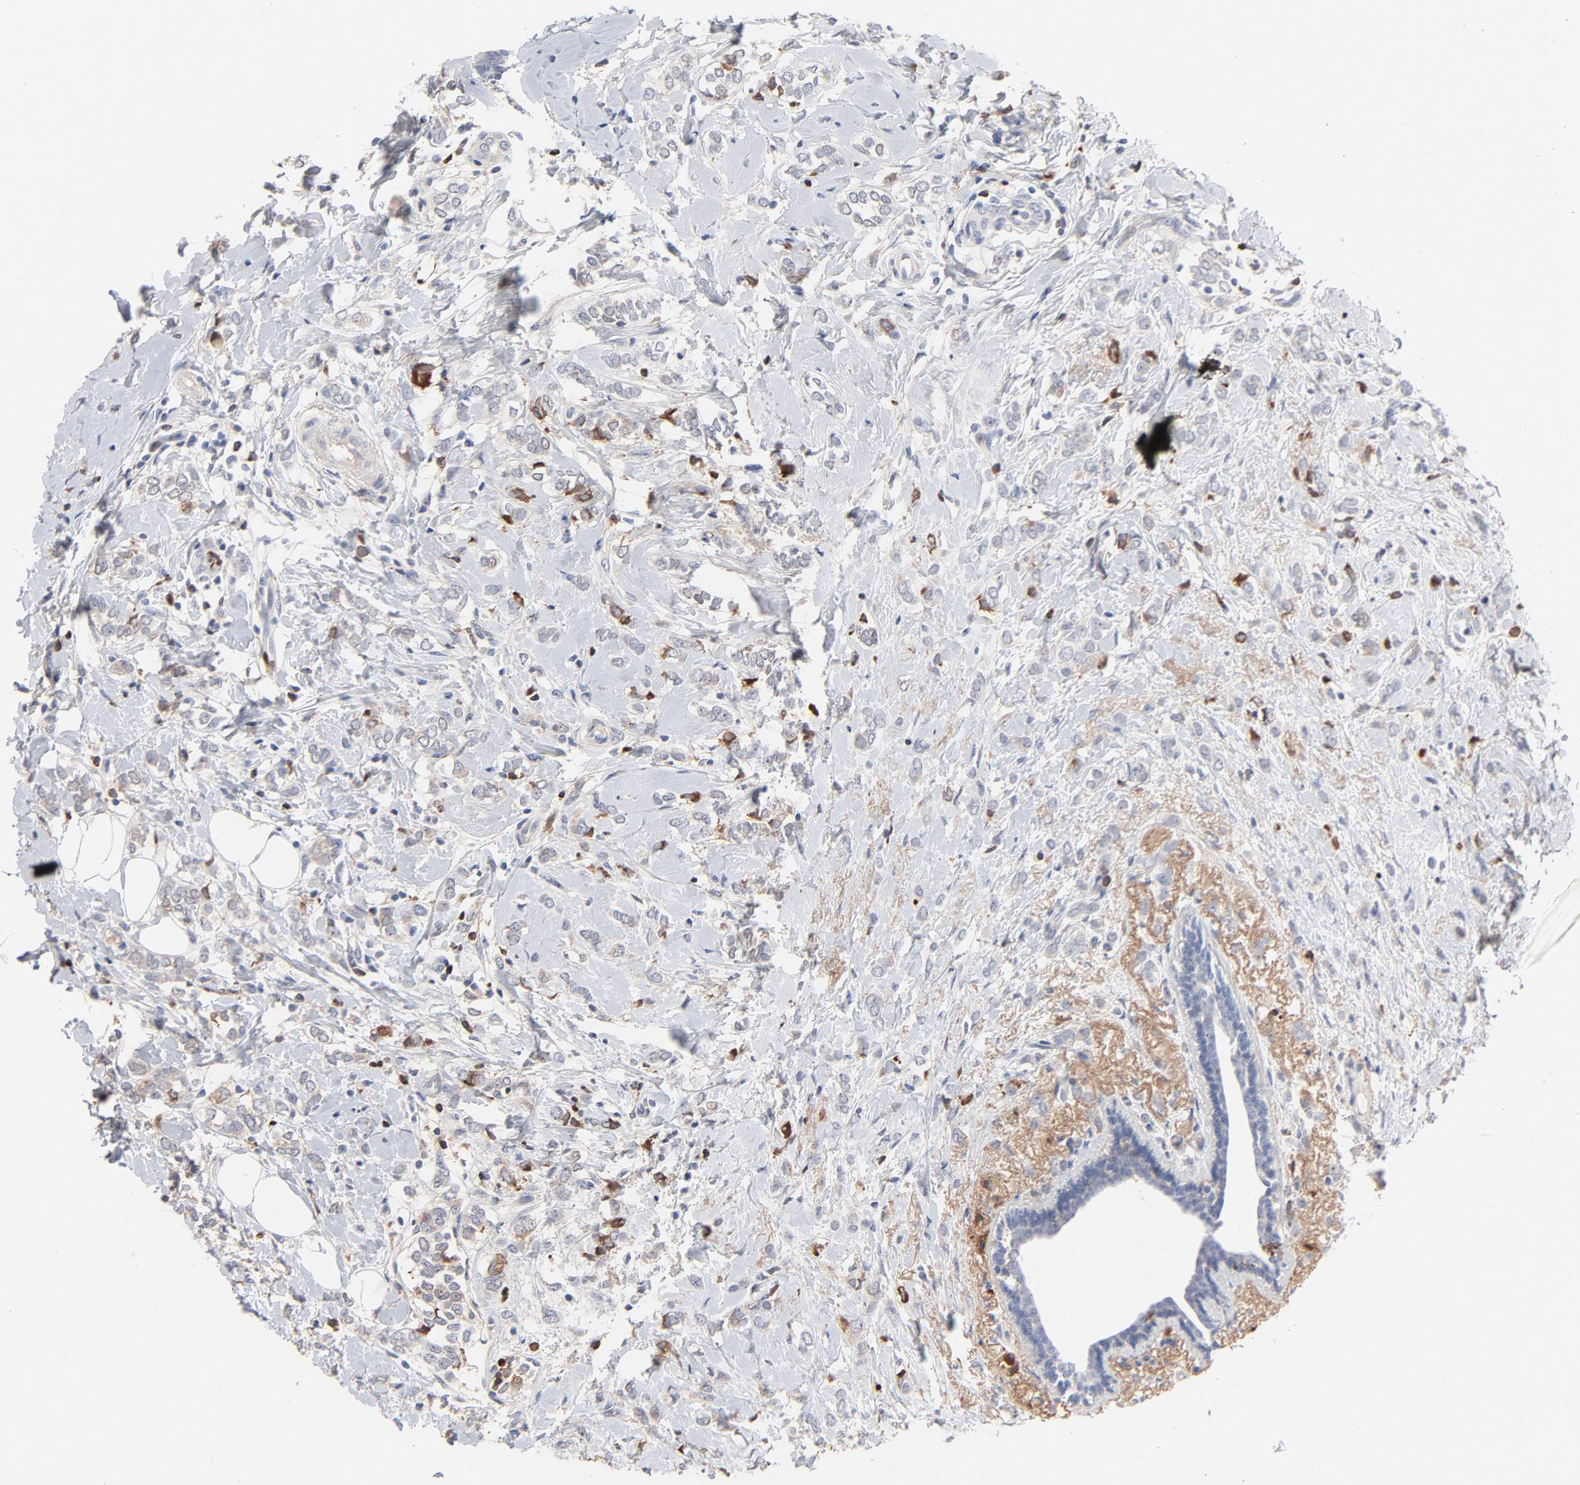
{"staining": {"intensity": "negative", "quantity": "none", "location": "none"}, "tissue": "breast cancer", "cell_type": "Tumor cells", "image_type": "cancer", "snomed": [{"axis": "morphology", "description": "Normal tissue, NOS"}, {"axis": "morphology", "description": "Lobular carcinoma"}, {"axis": "topography", "description": "Breast"}], "caption": "Immunohistochemical staining of human lobular carcinoma (breast) shows no significant expression in tumor cells.", "gene": "SERPINA4", "patient": {"sex": "female", "age": 47}}